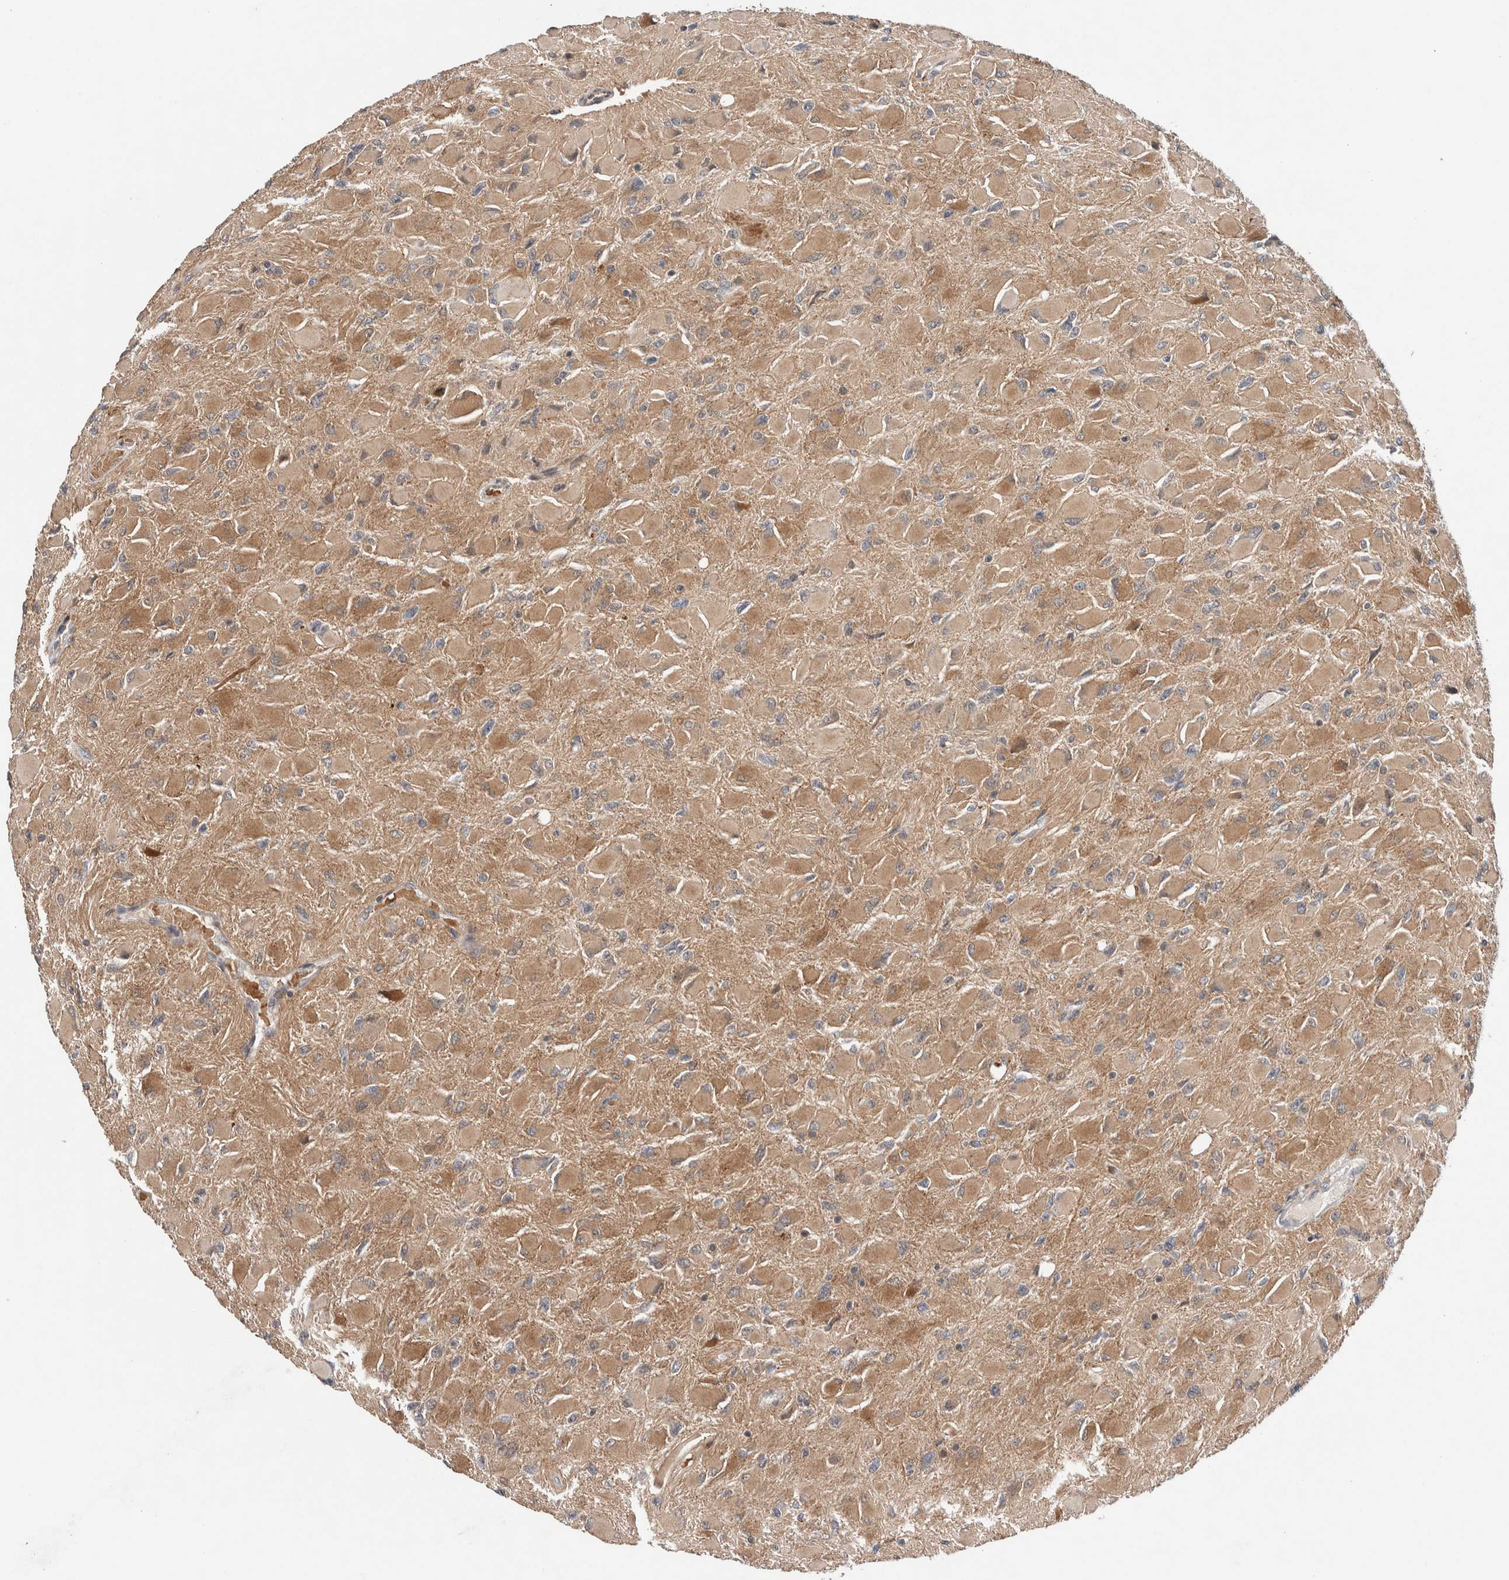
{"staining": {"intensity": "weak", "quantity": ">75%", "location": "cytoplasmic/membranous"}, "tissue": "glioma", "cell_type": "Tumor cells", "image_type": "cancer", "snomed": [{"axis": "morphology", "description": "Glioma, malignant, High grade"}, {"axis": "topography", "description": "Cerebral cortex"}], "caption": "Immunohistochemistry (IHC) histopathology image of high-grade glioma (malignant) stained for a protein (brown), which demonstrates low levels of weak cytoplasmic/membranous positivity in about >75% of tumor cells.", "gene": "KCNK1", "patient": {"sex": "female", "age": 36}}